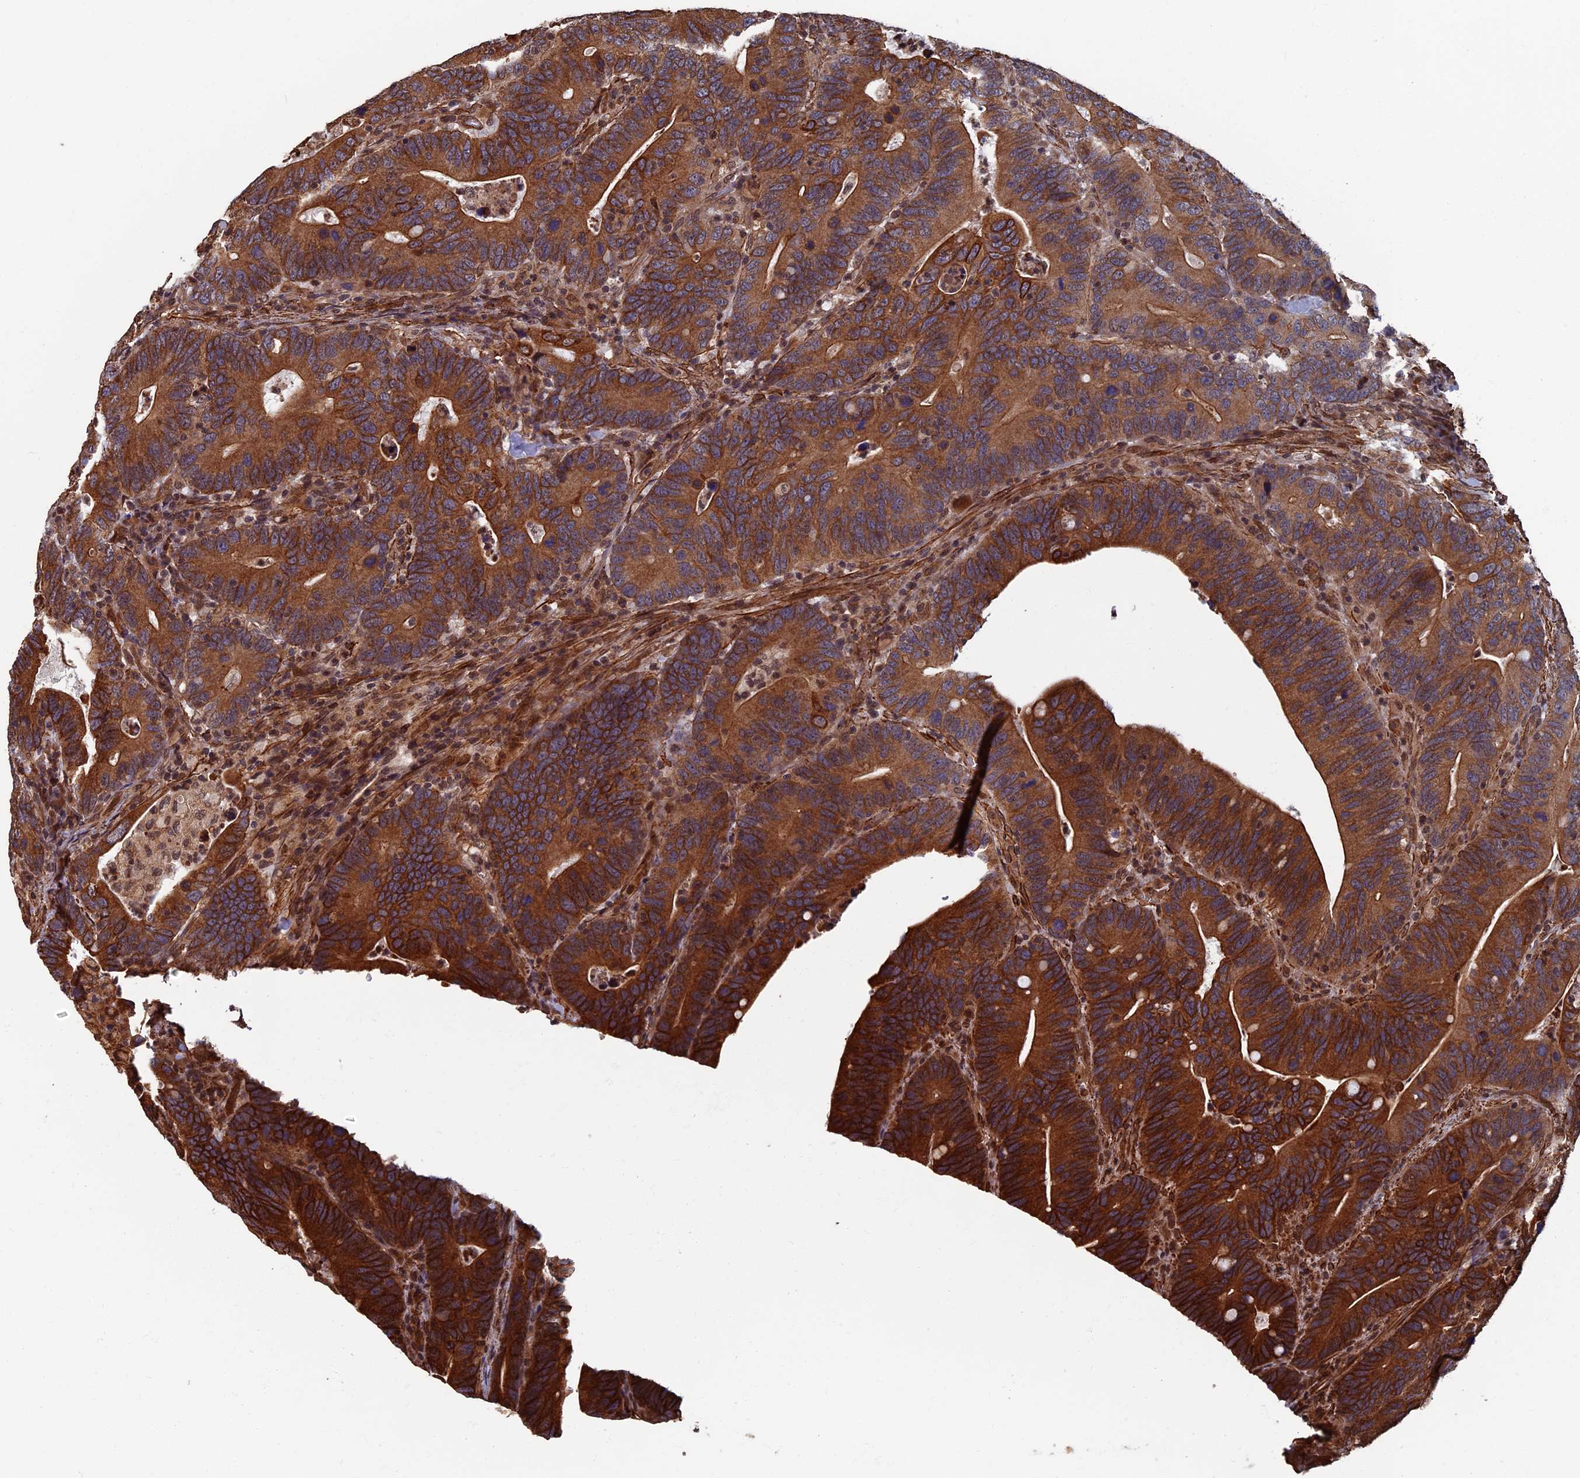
{"staining": {"intensity": "strong", "quantity": ">75%", "location": "cytoplasmic/membranous"}, "tissue": "colorectal cancer", "cell_type": "Tumor cells", "image_type": "cancer", "snomed": [{"axis": "morphology", "description": "Adenocarcinoma, NOS"}, {"axis": "topography", "description": "Colon"}], "caption": "Colorectal adenocarcinoma stained with a protein marker shows strong staining in tumor cells.", "gene": "CTDP1", "patient": {"sex": "female", "age": 66}}